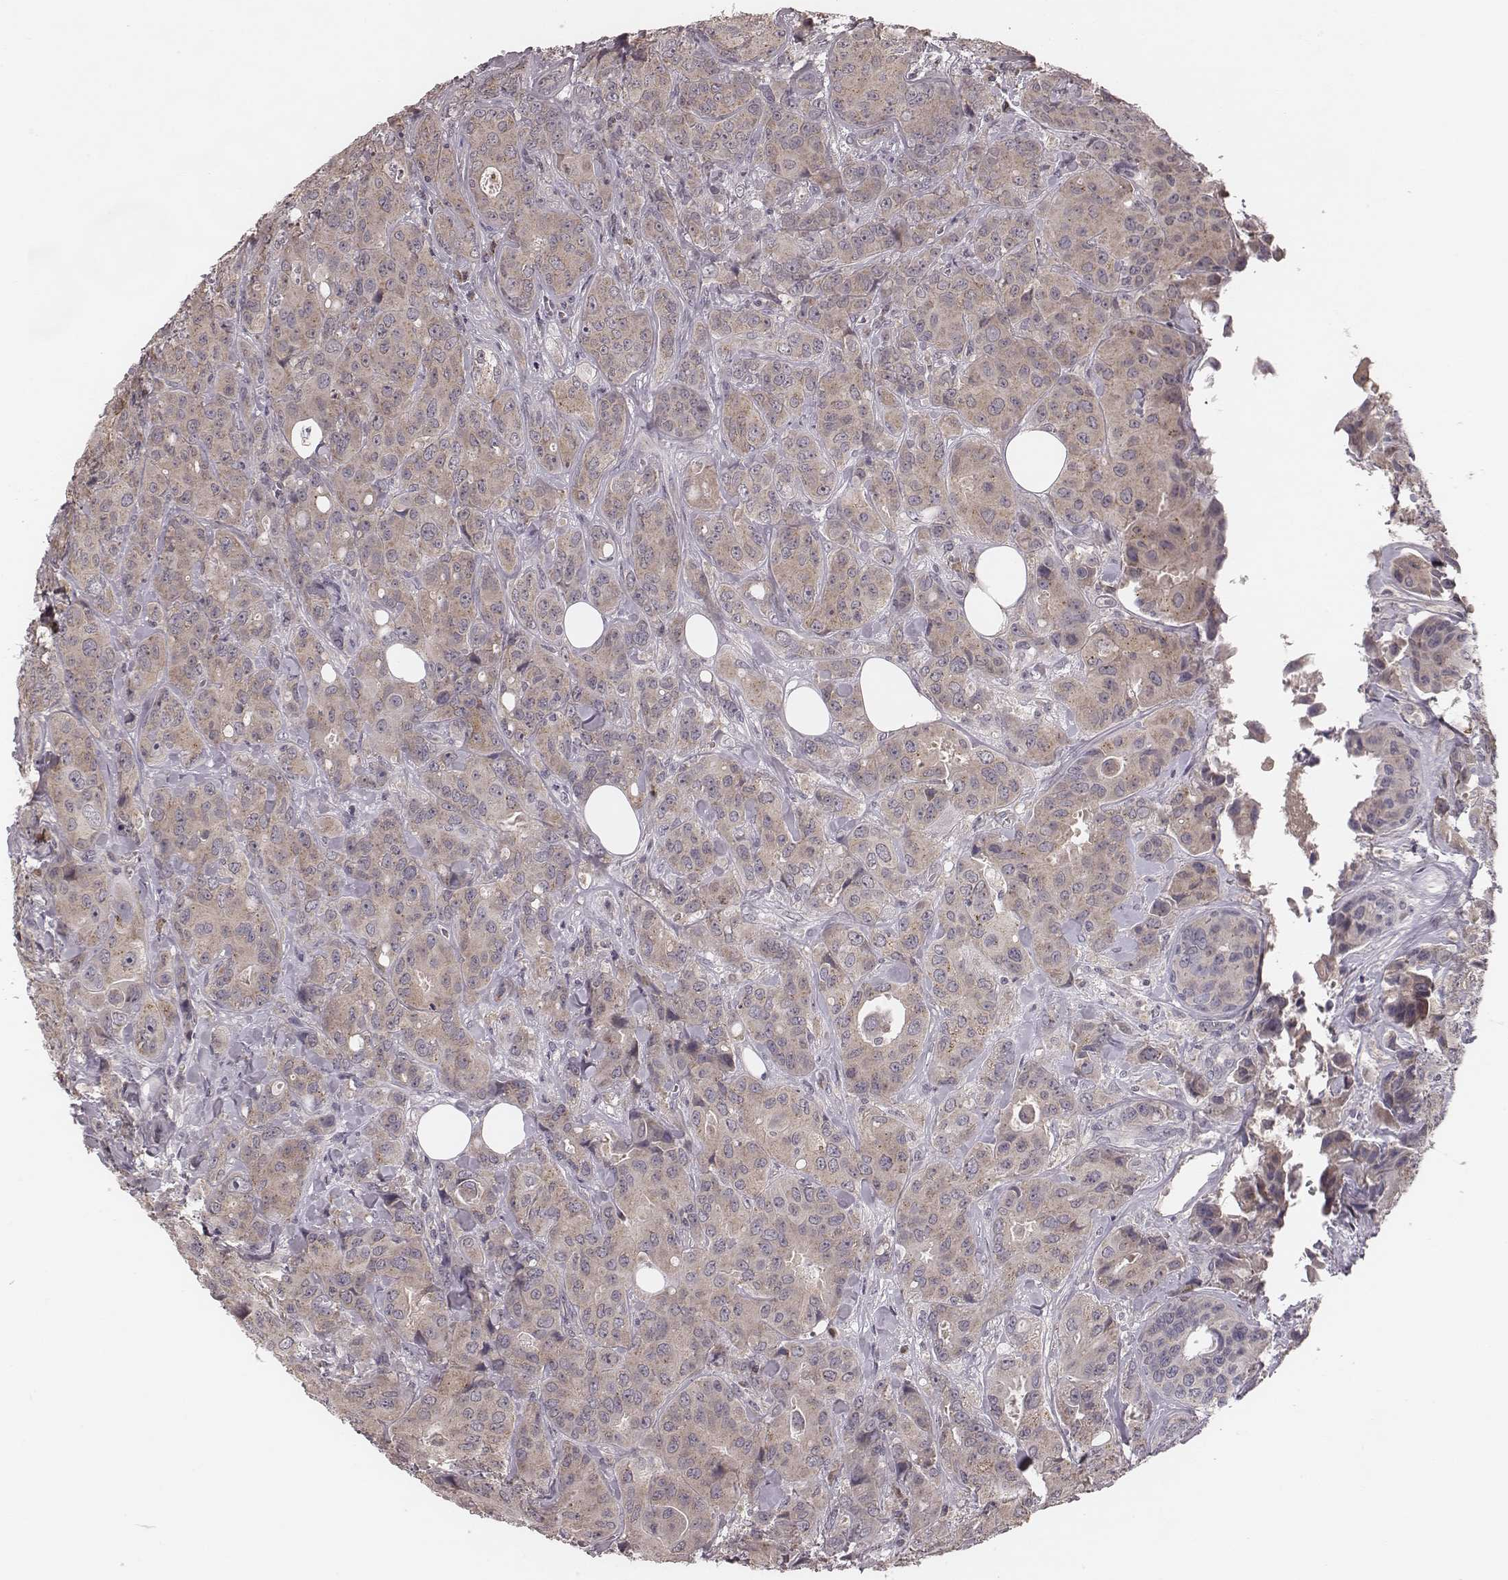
{"staining": {"intensity": "weak", "quantity": ">75%", "location": "cytoplasmic/membranous"}, "tissue": "breast cancer", "cell_type": "Tumor cells", "image_type": "cancer", "snomed": [{"axis": "morphology", "description": "Duct carcinoma"}, {"axis": "topography", "description": "Breast"}], "caption": "Breast invasive ductal carcinoma stained with DAB IHC displays low levels of weak cytoplasmic/membranous expression in about >75% of tumor cells.", "gene": "P2RX5", "patient": {"sex": "female", "age": 43}}